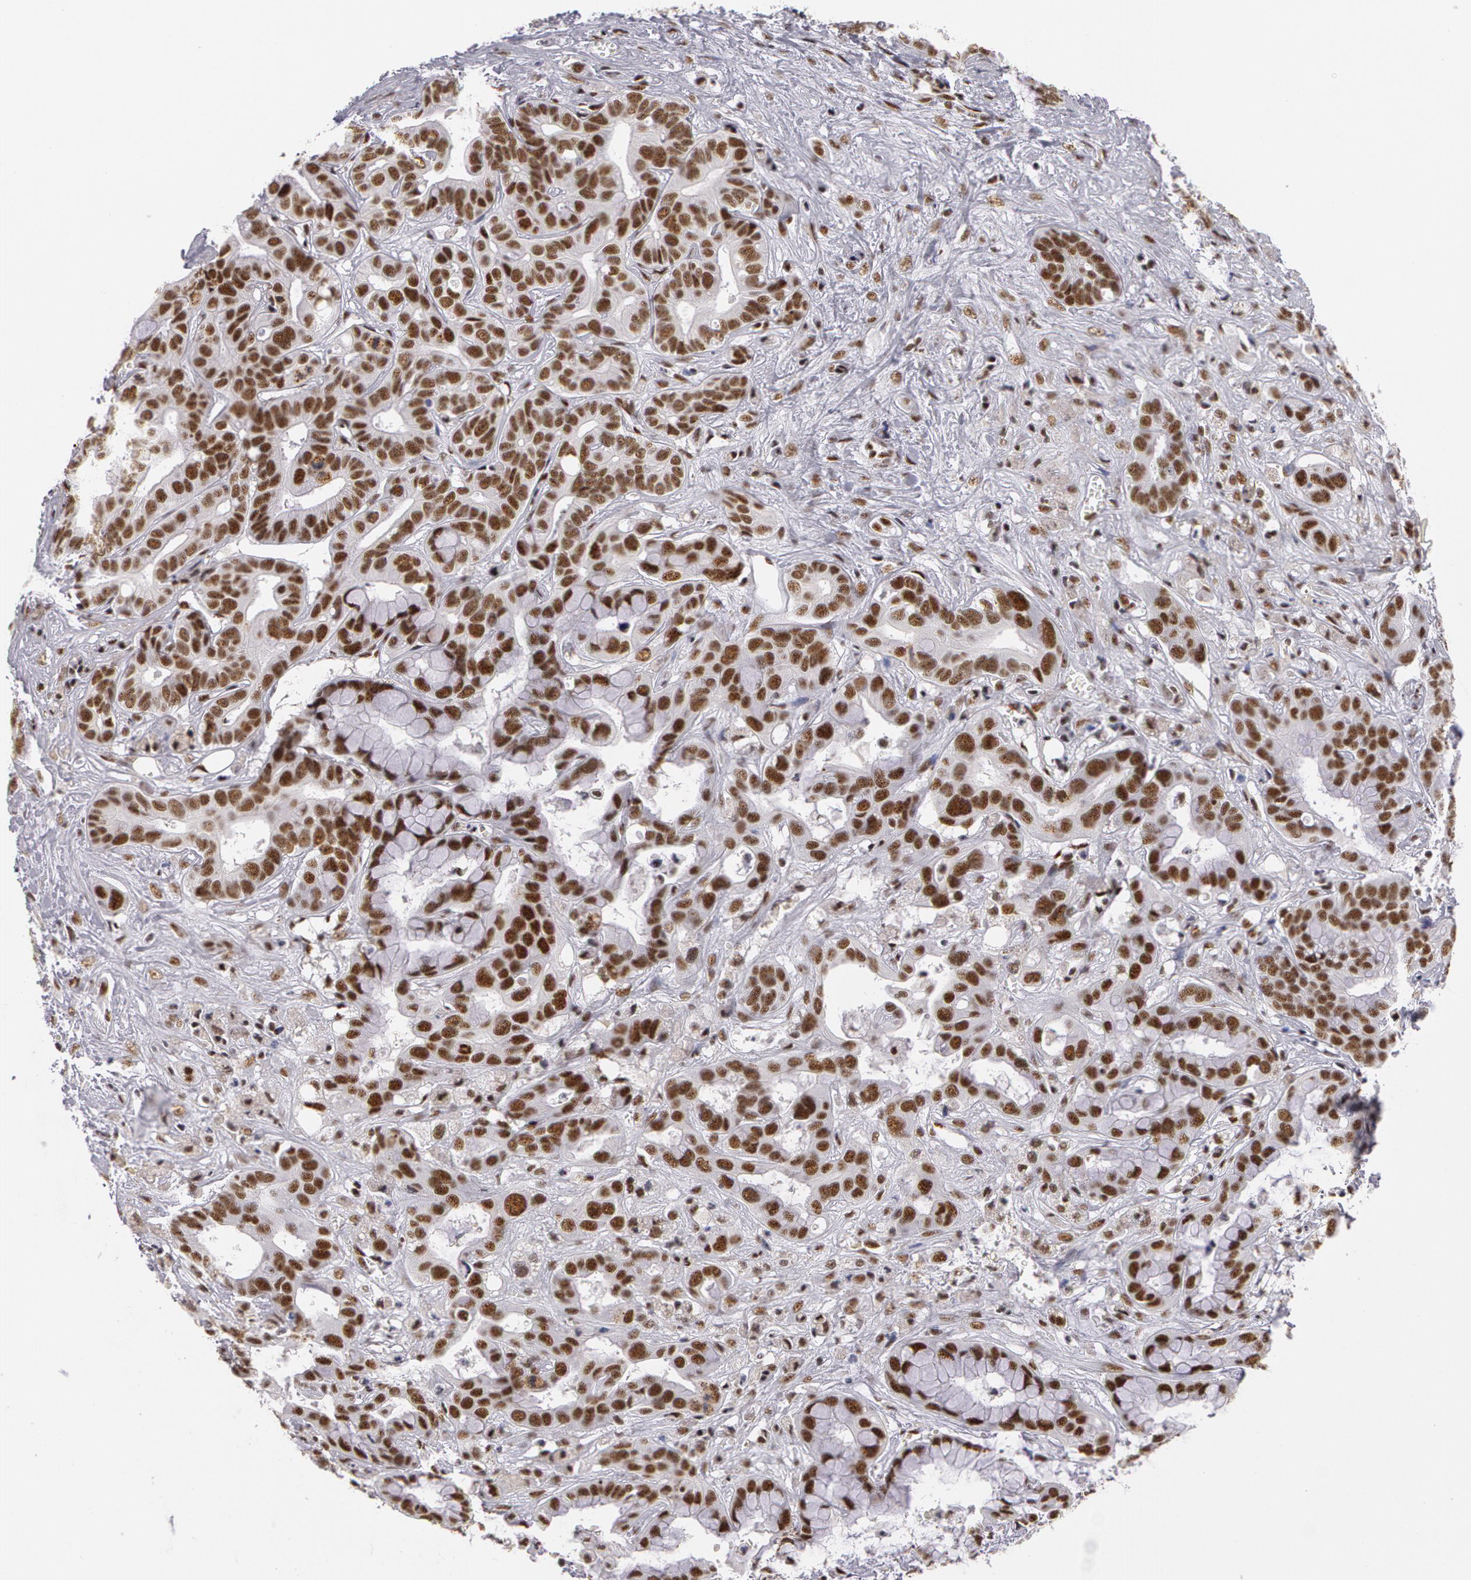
{"staining": {"intensity": "moderate", "quantity": ">75%", "location": "nuclear"}, "tissue": "liver cancer", "cell_type": "Tumor cells", "image_type": "cancer", "snomed": [{"axis": "morphology", "description": "Cholangiocarcinoma"}, {"axis": "topography", "description": "Liver"}], "caption": "Human liver cancer (cholangiocarcinoma) stained with a brown dye demonstrates moderate nuclear positive positivity in approximately >75% of tumor cells.", "gene": "PNN", "patient": {"sex": "female", "age": 65}}